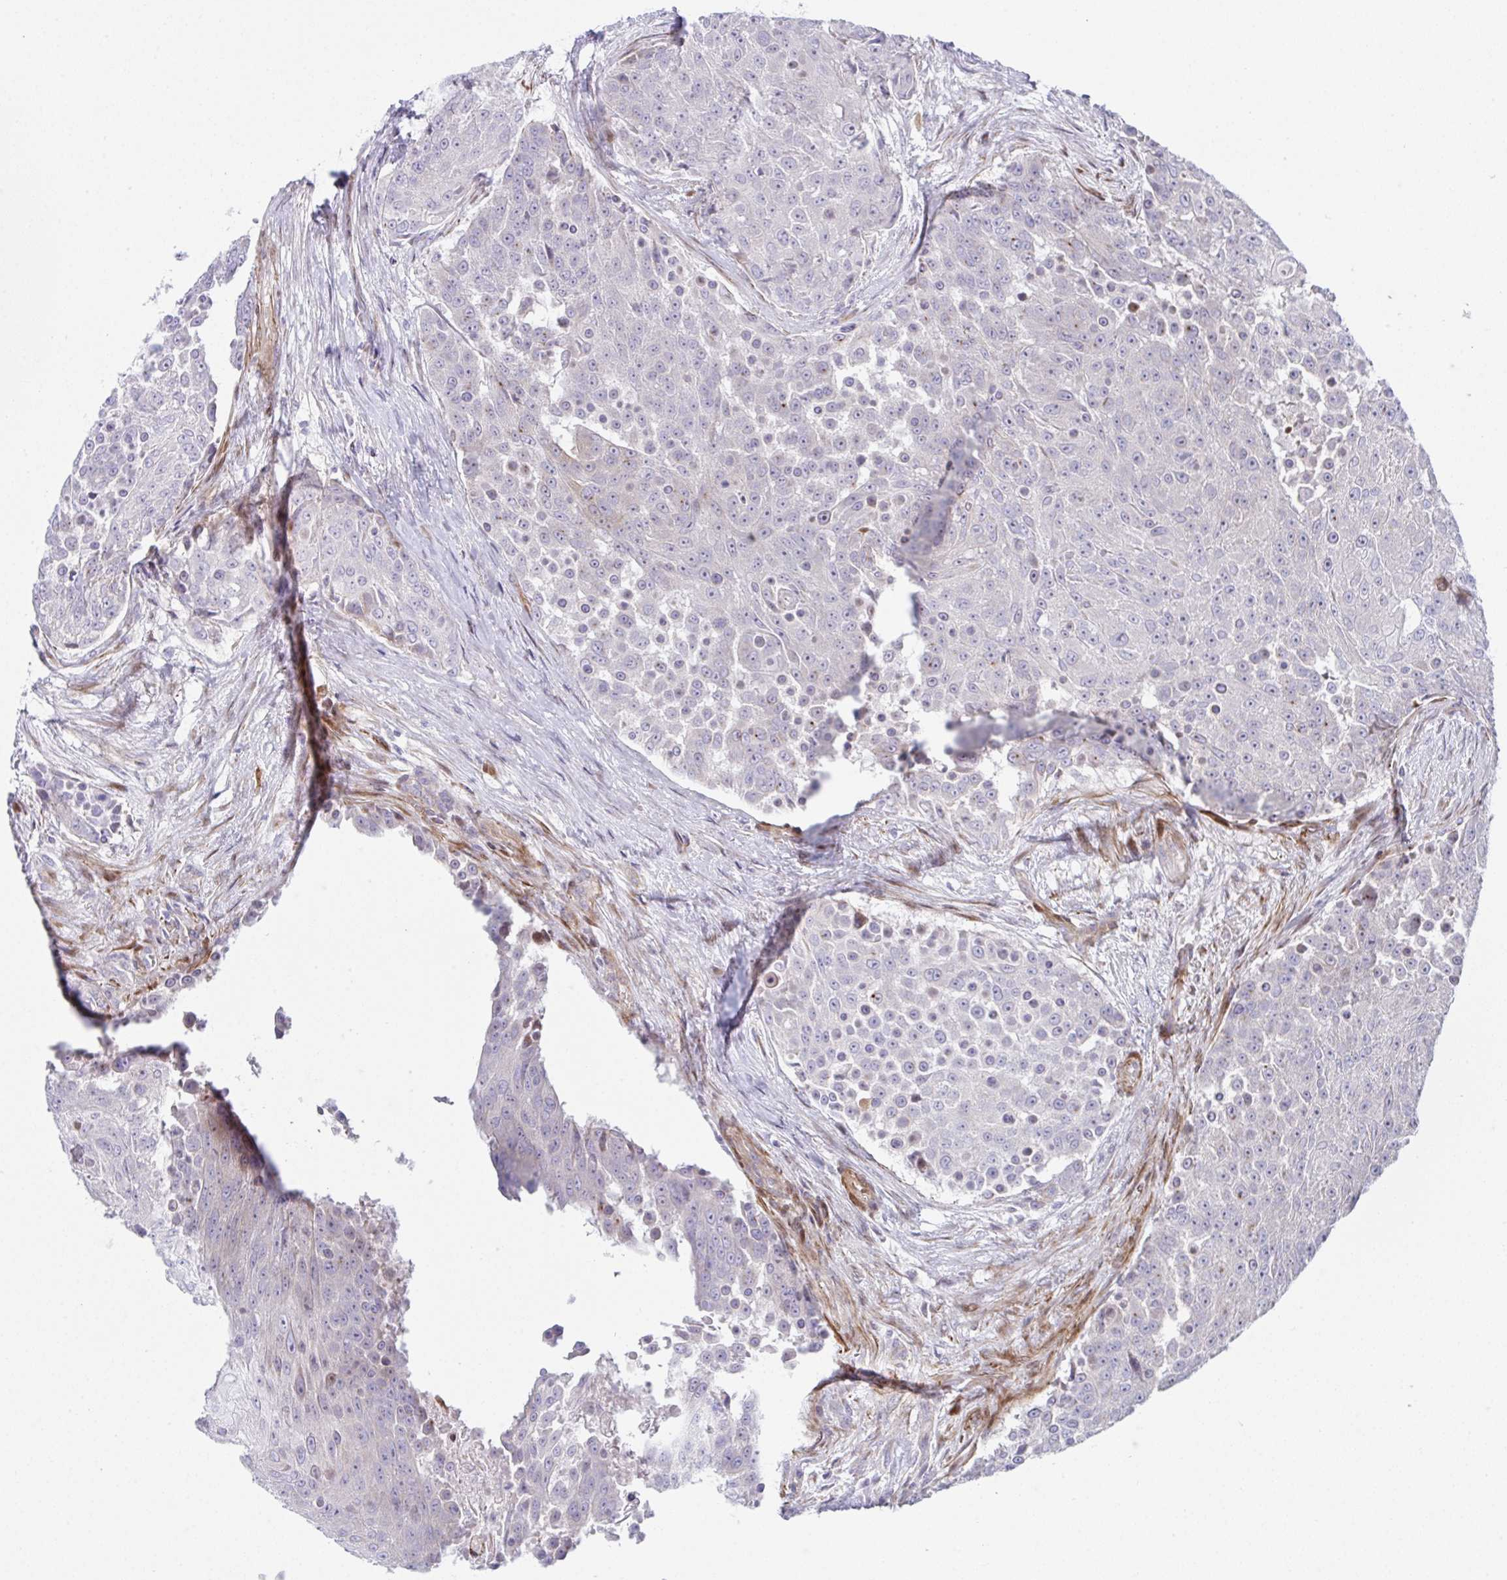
{"staining": {"intensity": "negative", "quantity": "none", "location": "none"}, "tissue": "urothelial cancer", "cell_type": "Tumor cells", "image_type": "cancer", "snomed": [{"axis": "morphology", "description": "Urothelial carcinoma, High grade"}, {"axis": "topography", "description": "Urinary bladder"}], "caption": "DAB (3,3'-diaminobenzidine) immunohistochemical staining of human urothelial carcinoma (high-grade) reveals no significant staining in tumor cells. Brightfield microscopy of IHC stained with DAB (3,3'-diaminobenzidine) (brown) and hematoxylin (blue), captured at high magnification.", "gene": "ZNF713", "patient": {"sex": "female", "age": 63}}